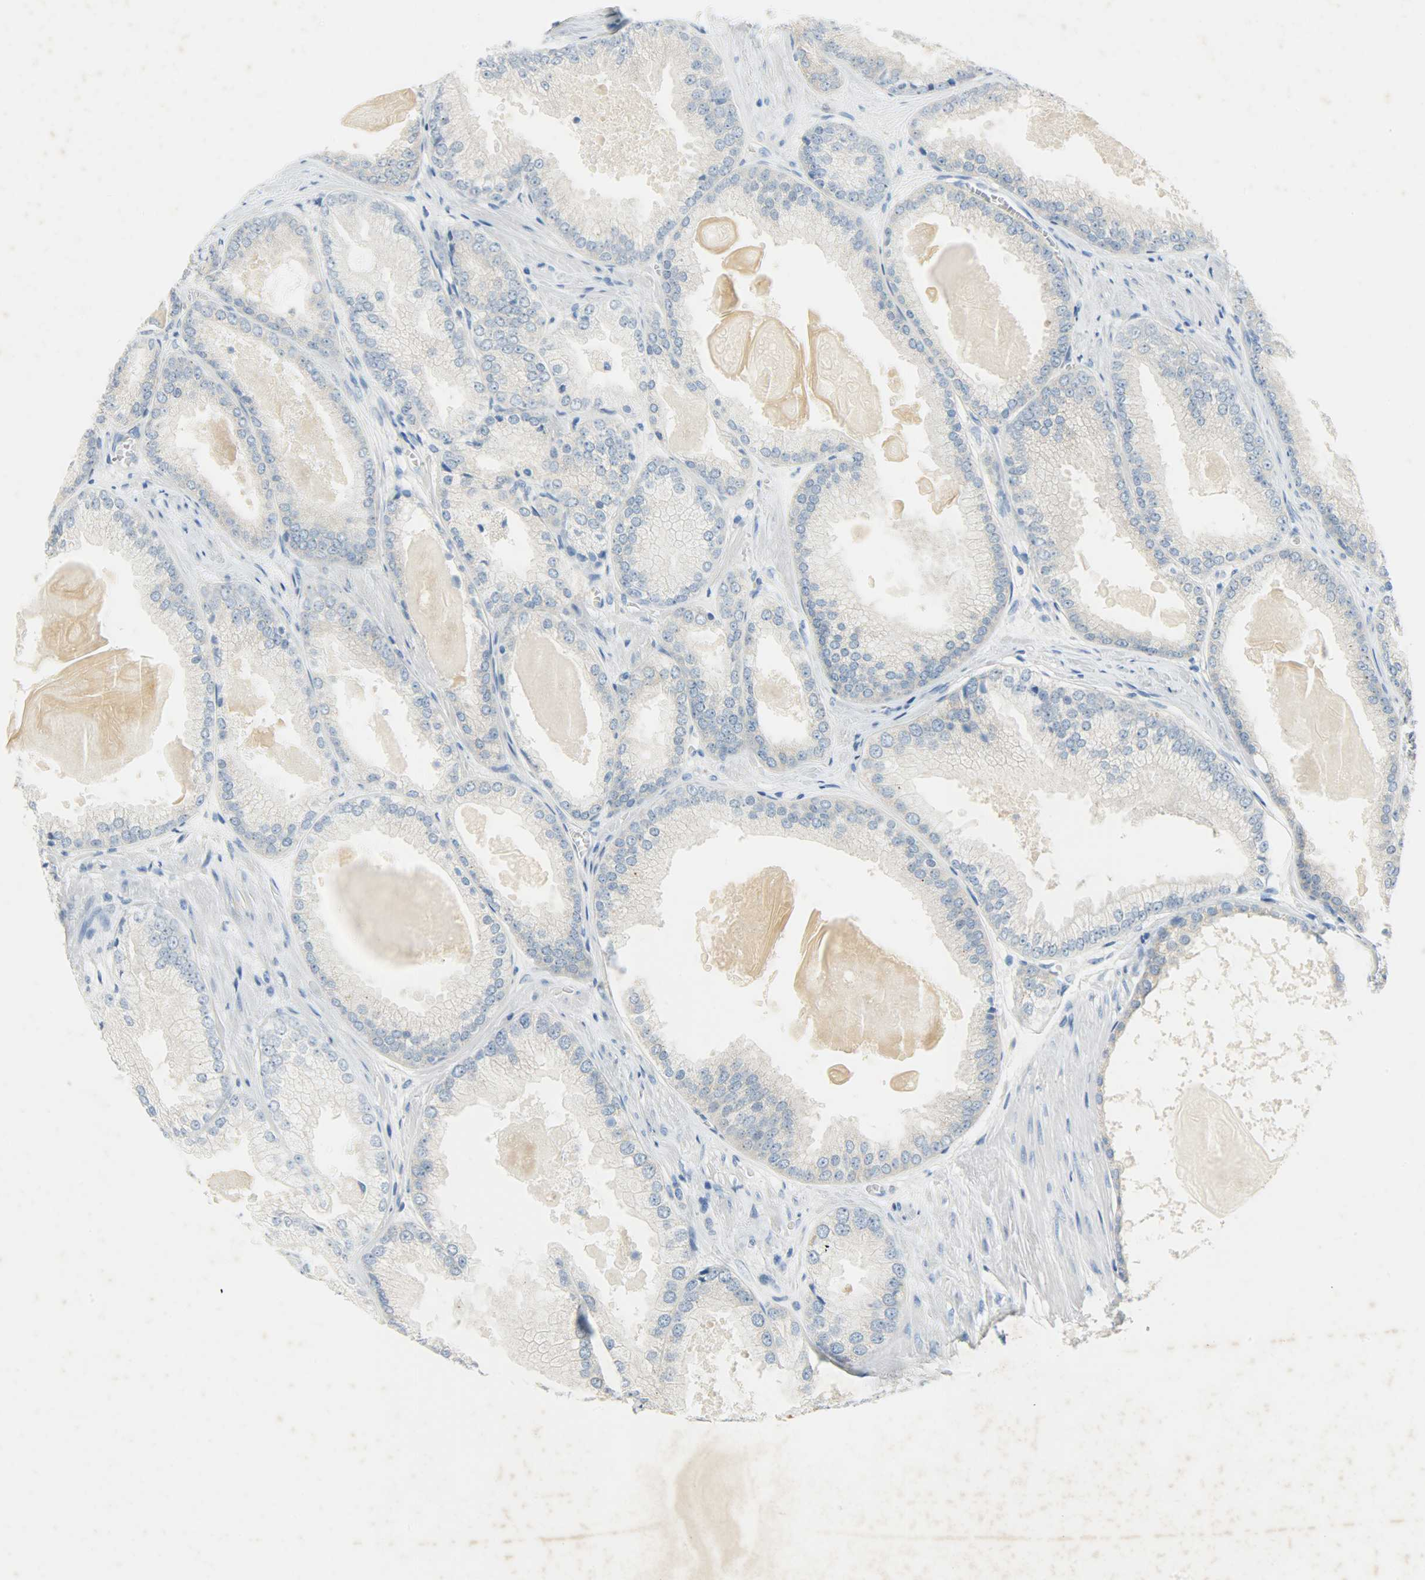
{"staining": {"intensity": "negative", "quantity": "none", "location": "none"}, "tissue": "prostate cancer", "cell_type": "Tumor cells", "image_type": "cancer", "snomed": [{"axis": "morphology", "description": "Adenocarcinoma, High grade"}, {"axis": "topography", "description": "Prostate"}], "caption": "DAB (3,3'-diaminobenzidine) immunohistochemical staining of prostate adenocarcinoma (high-grade) reveals no significant staining in tumor cells.", "gene": "PROM1", "patient": {"sex": "male", "age": 61}}